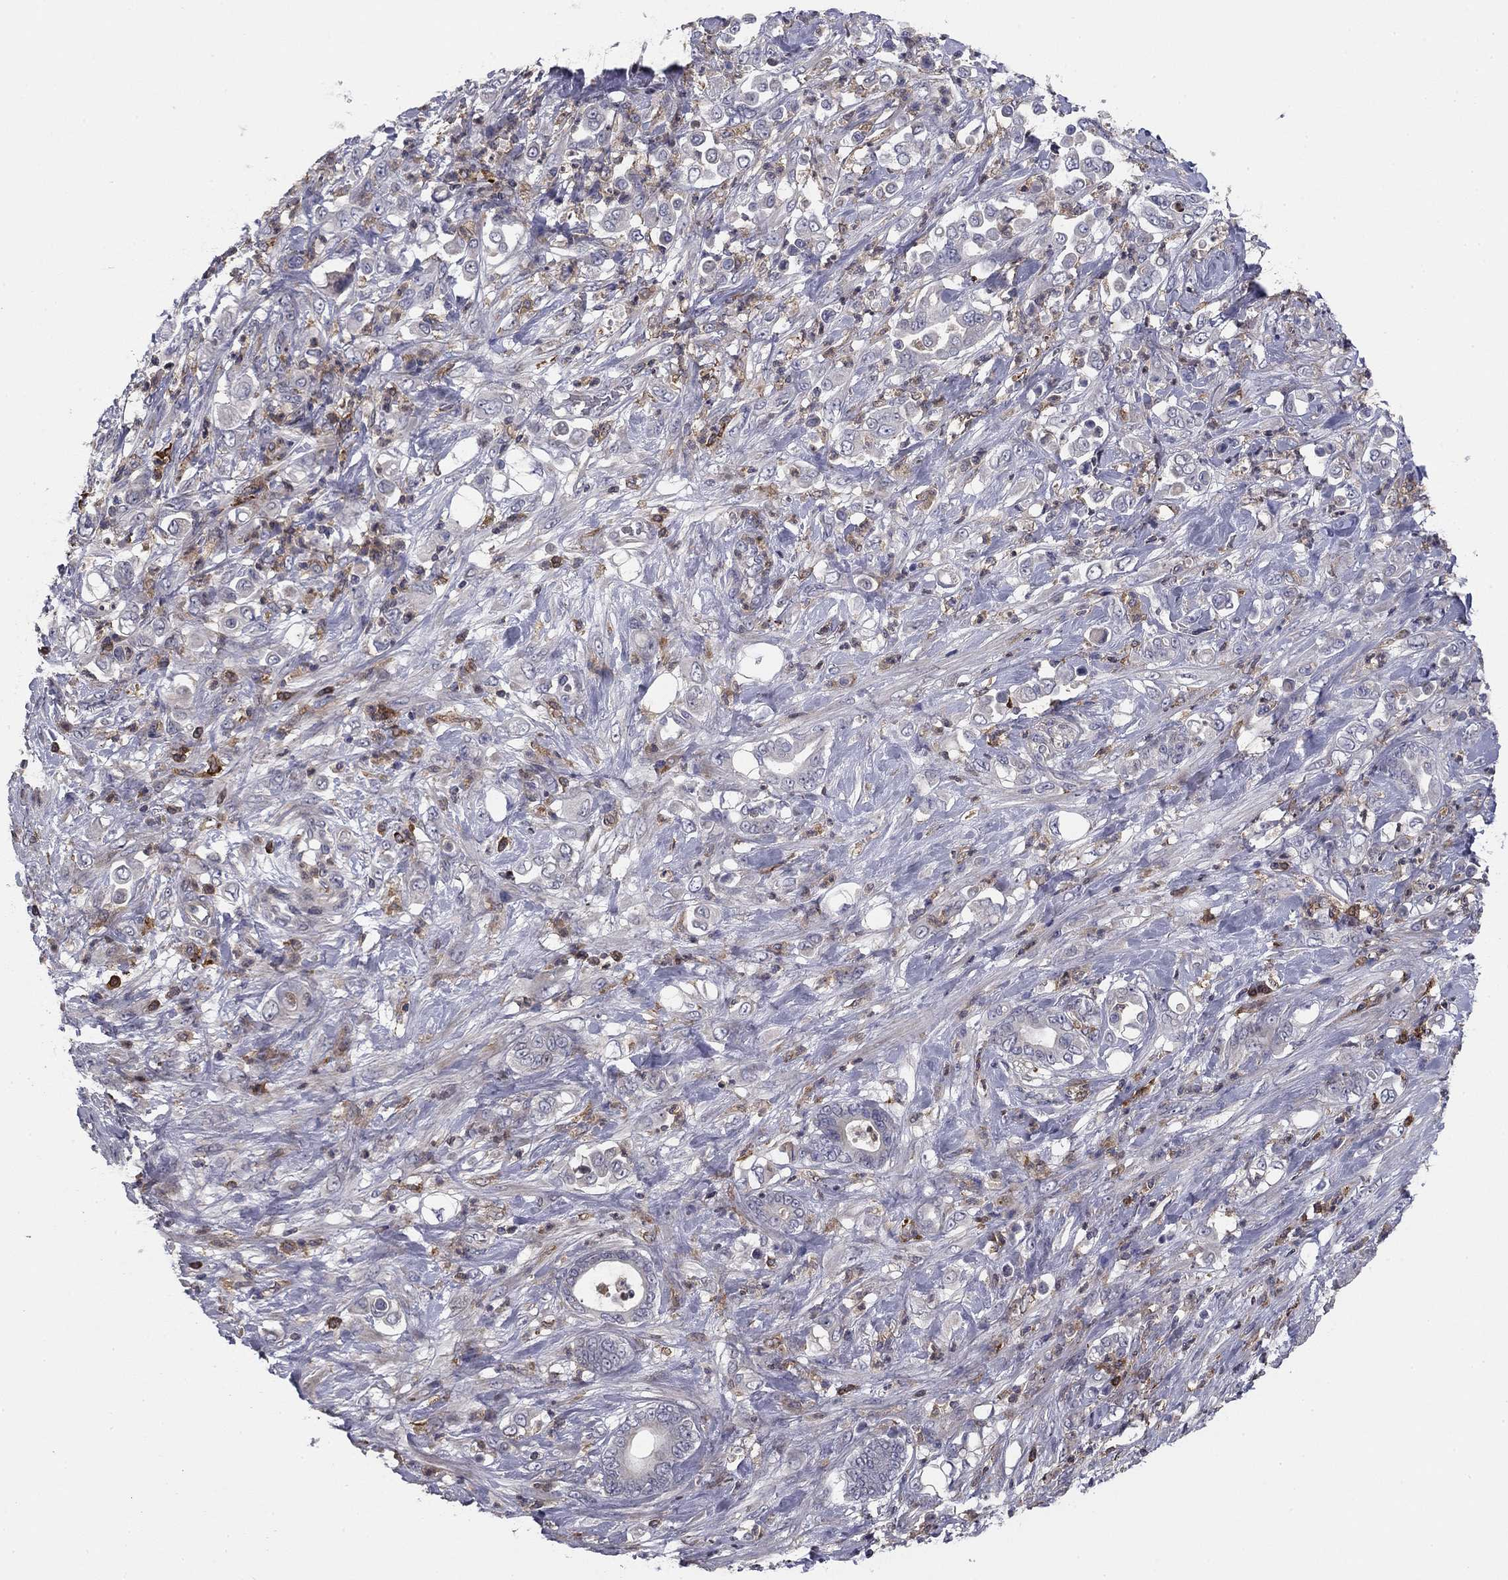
{"staining": {"intensity": "negative", "quantity": "none", "location": "none"}, "tissue": "stomach cancer", "cell_type": "Tumor cells", "image_type": "cancer", "snomed": [{"axis": "morphology", "description": "Adenocarcinoma, NOS"}, {"axis": "topography", "description": "Stomach"}], "caption": "This is an immunohistochemistry micrograph of human stomach cancer (adenocarcinoma). There is no positivity in tumor cells.", "gene": "PLCB2", "patient": {"sex": "female", "age": 79}}